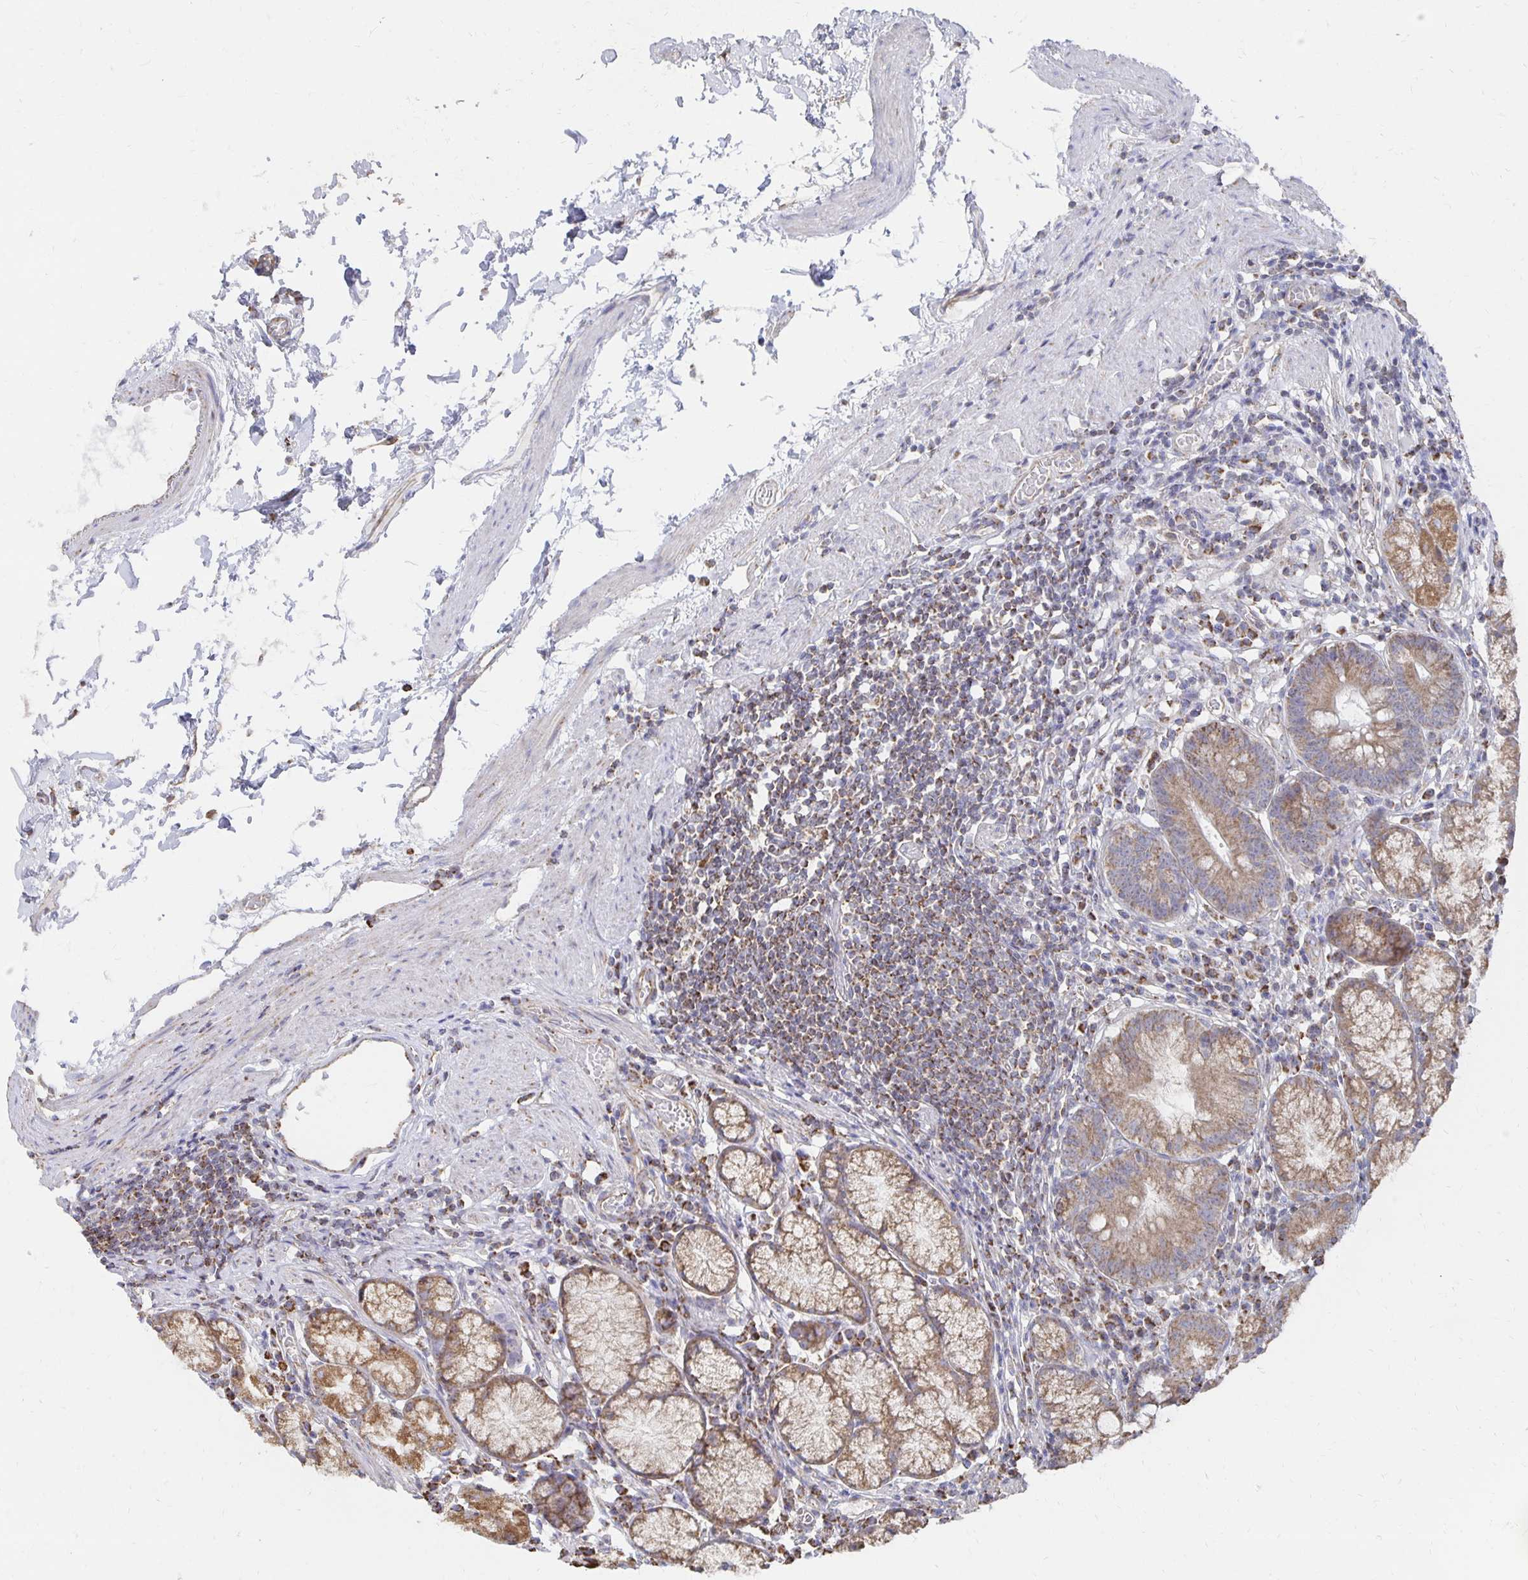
{"staining": {"intensity": "moderate", "quantity": ">75%", "location": "cytoplasmic/membranous"}, "tissue": "stomach", "cell_type": "Glandular cells", "image_type": "normal", "snomed": [{"axis": "morphology", "description": "Normal tissue, NOS"}, {"axis": "topography", "description": "Stomach"}], "caption": "Protein staining of unremarkable stomach displays moderate cytoplasmic/membranous staining in about >75% of glandular cells.", "gene": "NKX2", "patient": {"sex": "male", "age": 55}}